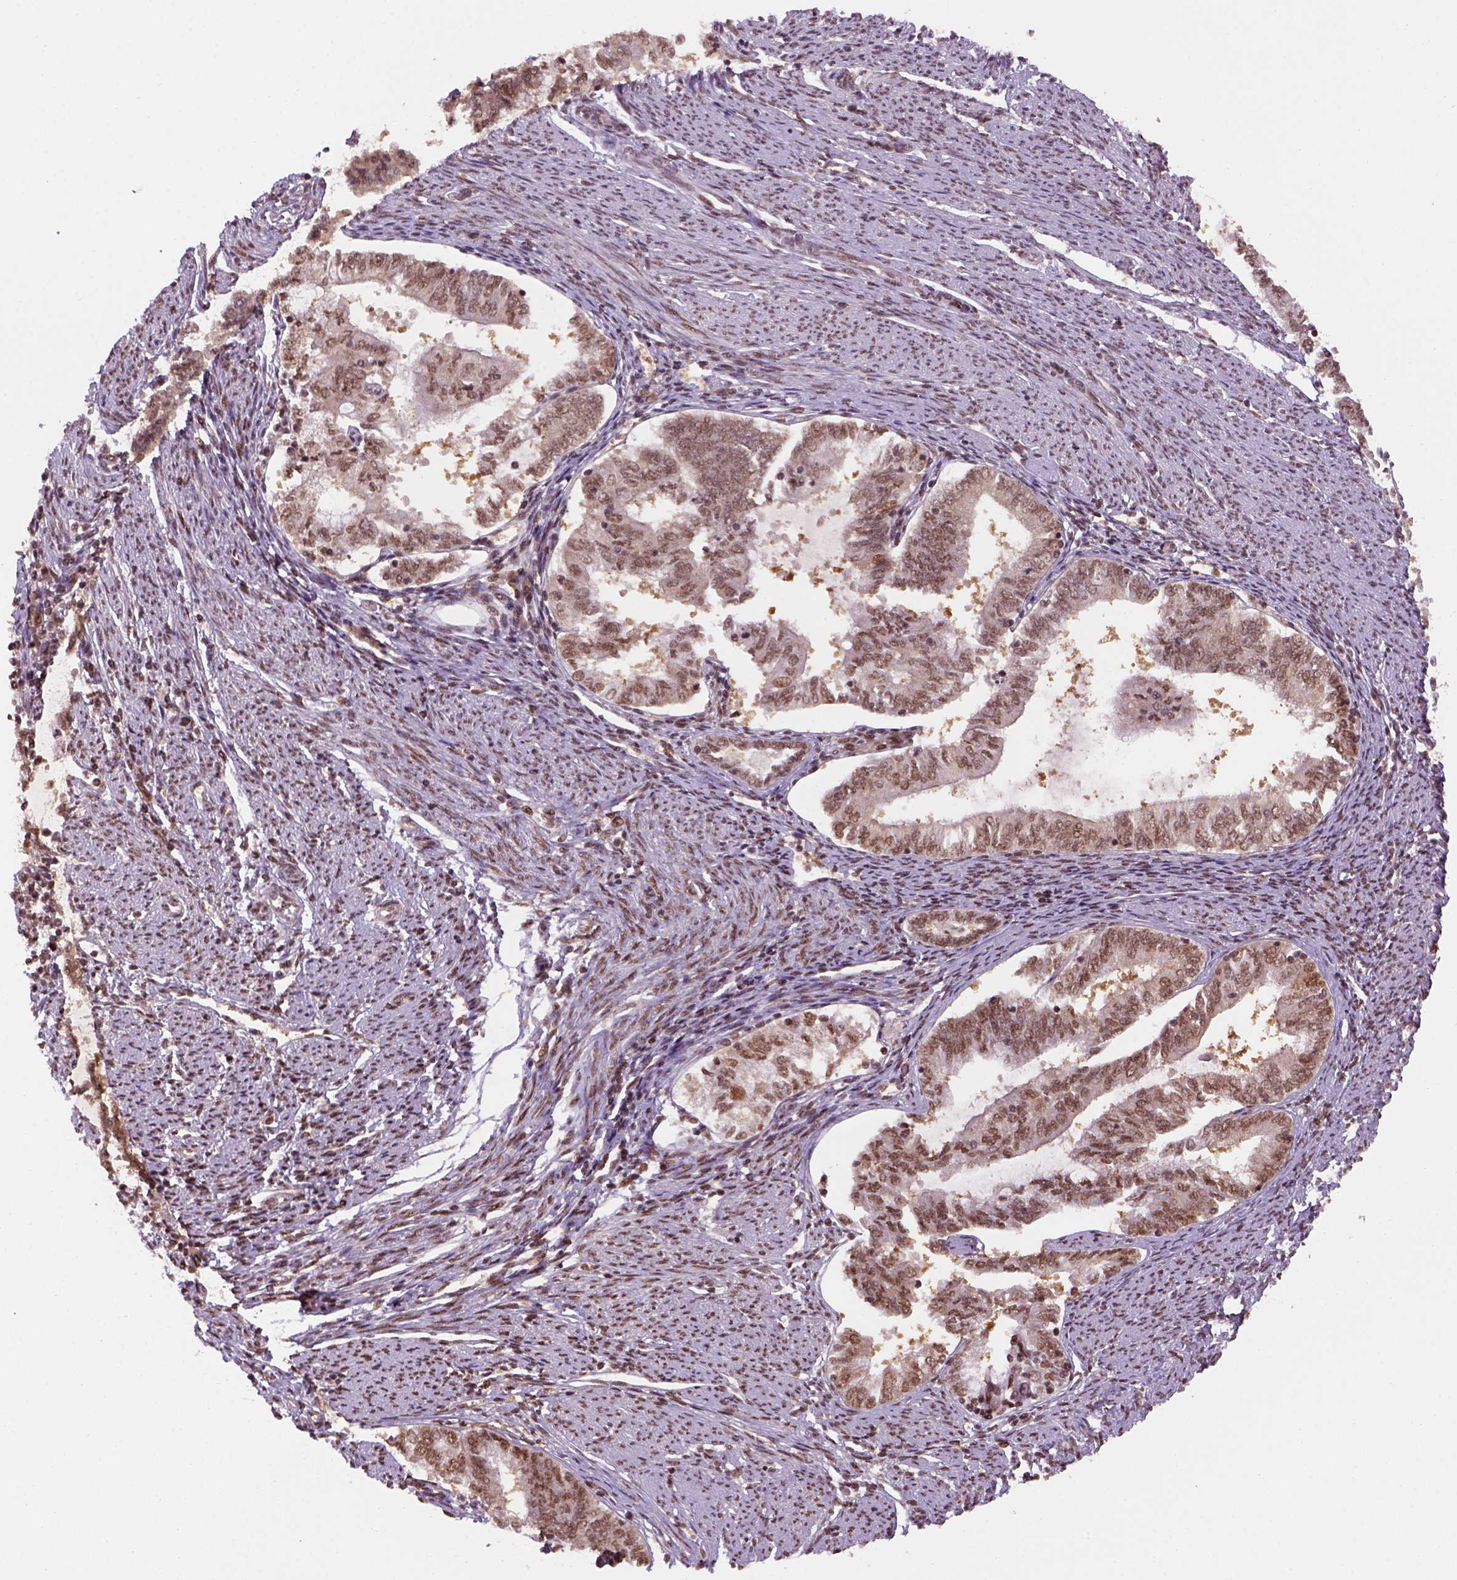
{"staining": {"intensity": "moderate", "quantity": ">75%", "location": "cytoplasmic/membranous,nuclear"}, "tissue": "endometrial cancer", "cell_type": "Tumor cells", "image_type": "cancer", "snomed": [{"axis": "morphology", "description": "Adenocarcinoma, NOS"}, {"axis": "topography", "description": "Endometrium"}], "caption": "A histopathology image of endometrial cancer stained for a protein demonstrates moderate cytoplasmic/membranous and nuclear brown staining in tumor cells.", "gene": "GOT1", "patient": {"sex": "female", "age": 79}}